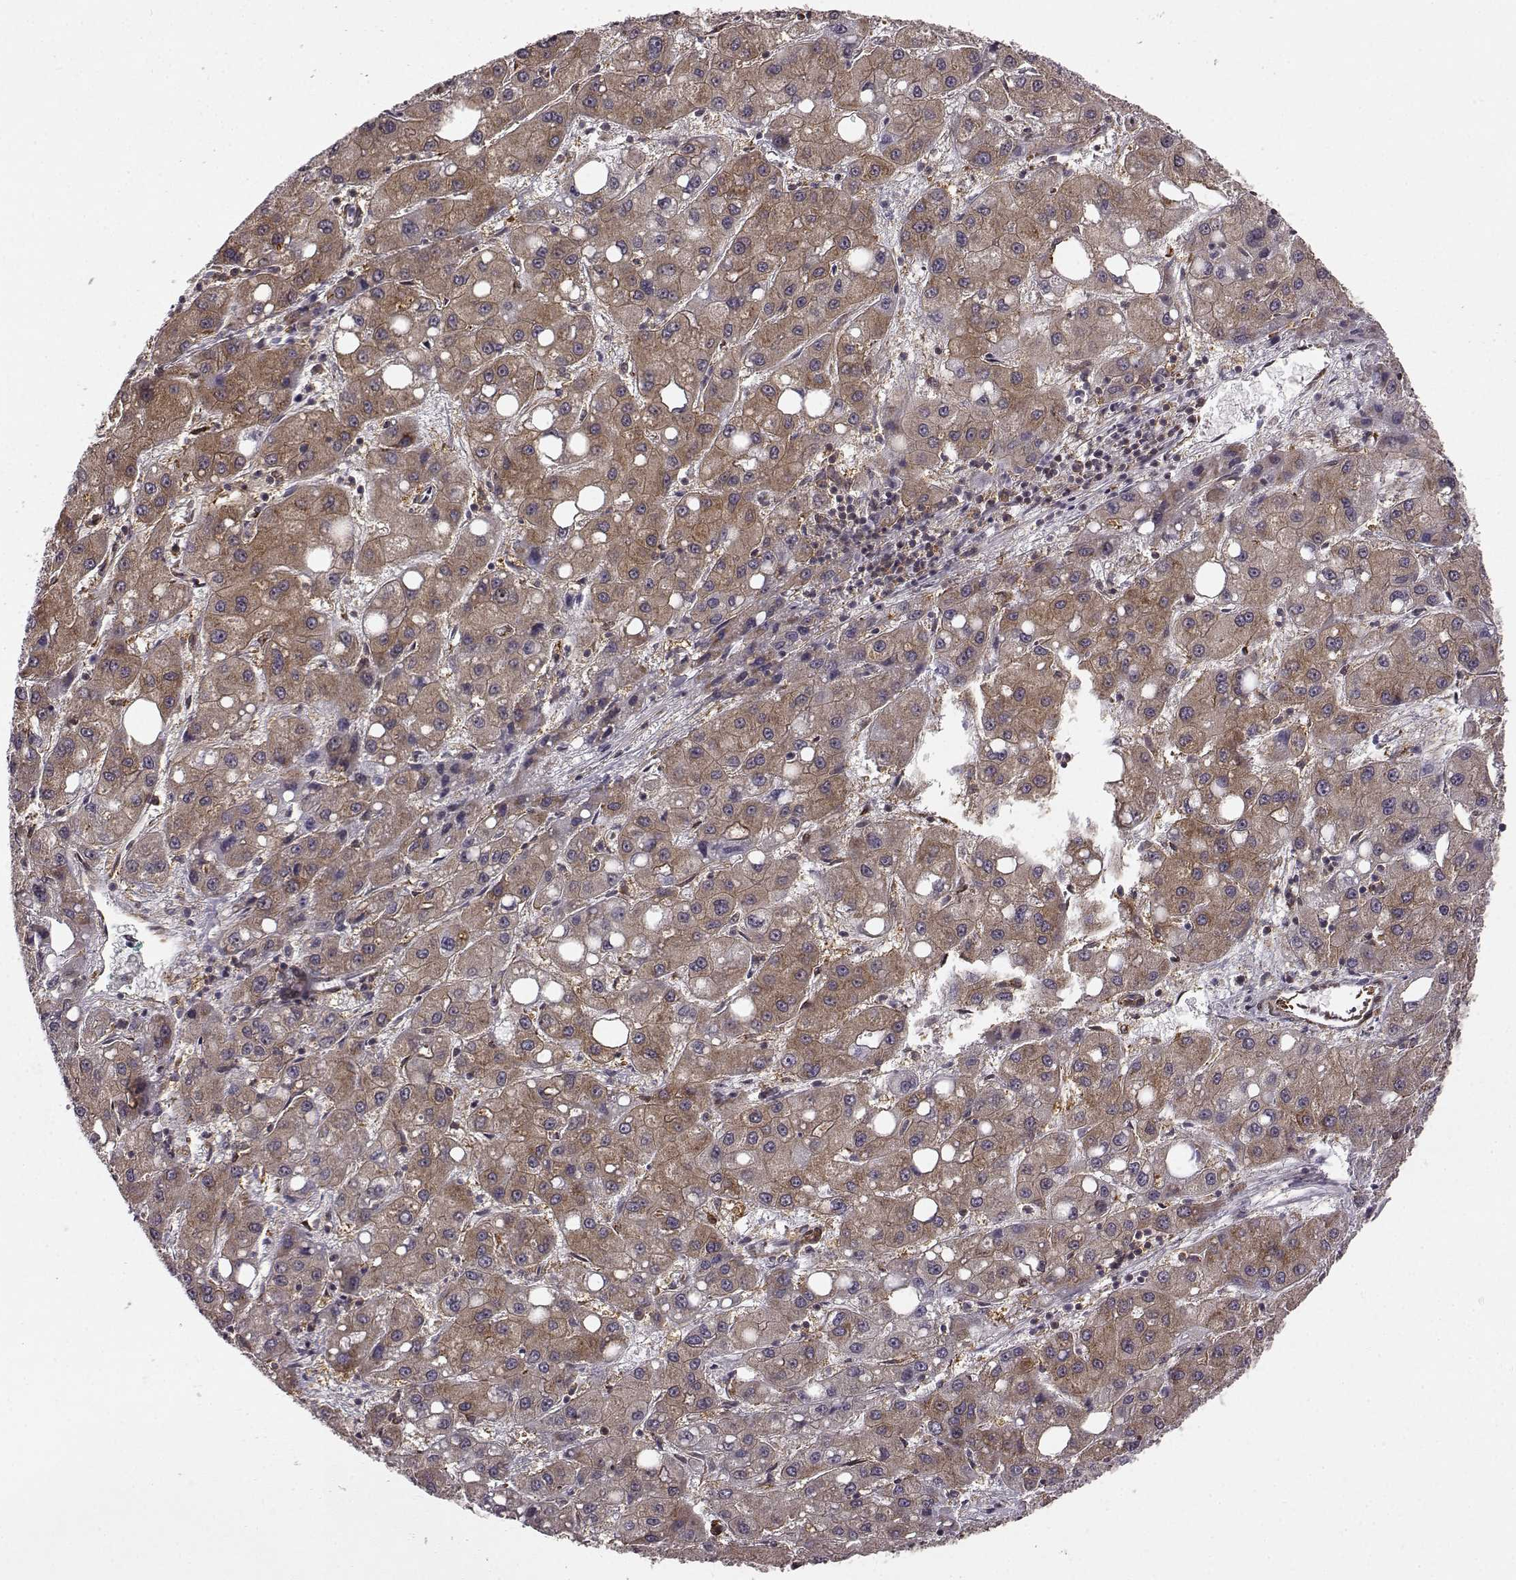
{"staining": {"intensity": "moderate", "quantity": ">75%", "location": "cytoplasmic/membranous"}, "tissue": "liver cancer", "cell_type": "Tumor cells", "image_type": "cancer", "snomed": [{"axis": "morphology", "description": "Carcinoma, Hepatocellular, NOS"}, {"axis": "topography", "description": "Liver"}], "caption": "A photomicrograph of hepatocellular carcinoma (liver) stained for a protein exhibits moderate cytoplasmic/membranous brown staining in tumor cells.", "gene": "TMEM14A", "patient": {"sex": "male", "age": 73}}